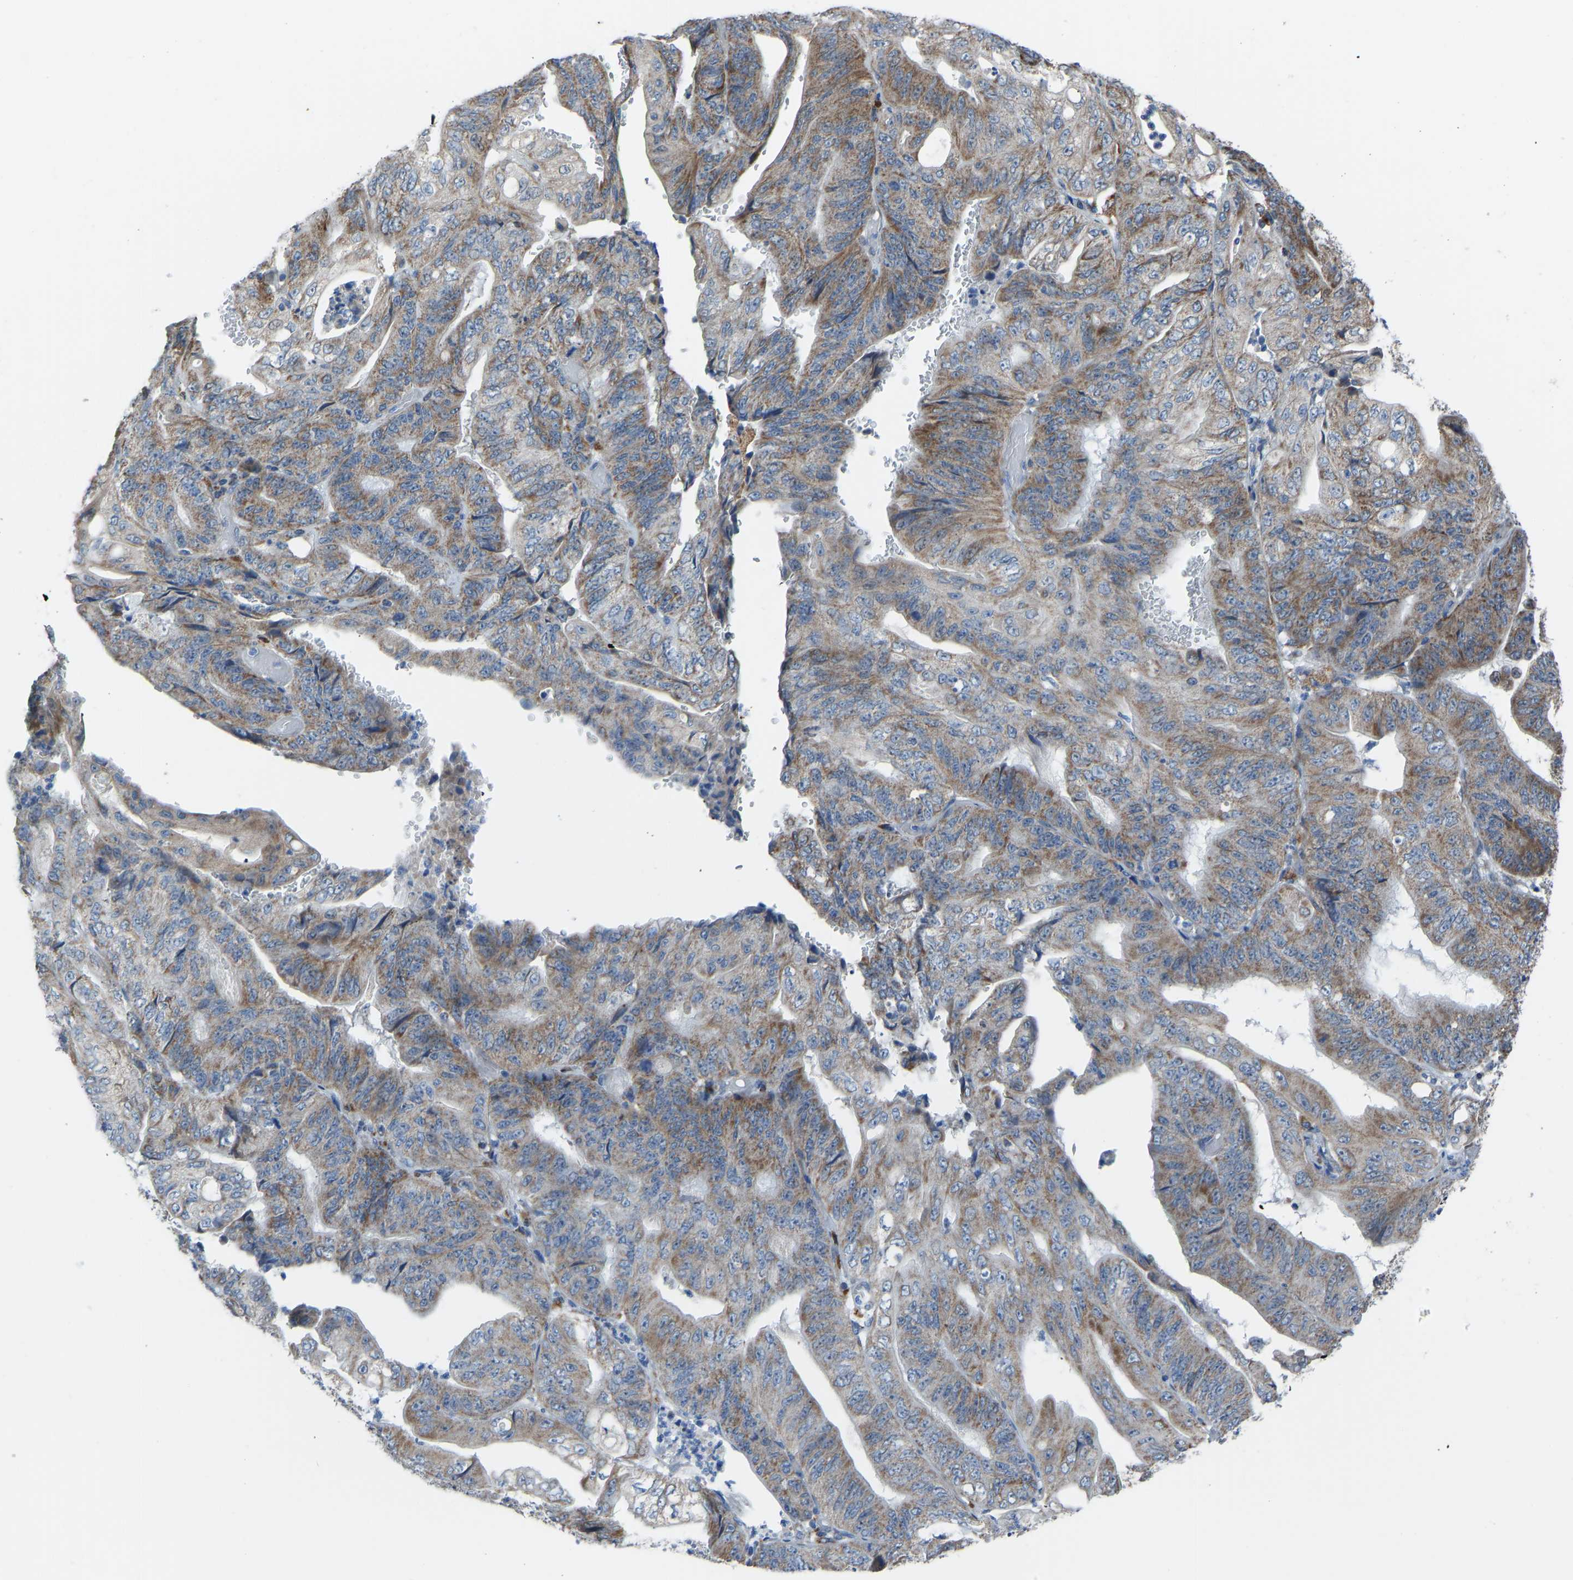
{"staining": {"intensity": "moderate", "quantity": ">75%", "location": "cytoplasmic/membranous"}, "tissue": "stomach cancer", "cell_type": "Tumor cells", "image_type": "cancer", "snomed": [{"axis": "morphology", "description": "Adenocarcinoma, NOS"}, {"axis": "topography", "description": "Stomach"}], "caption": "Stomach adenocarcinoma was stained to show a protein in brown. There is medium levels of moderate cytoplasmic/membranous expression in approximately >75% of tumor cells.", "gene": "SMIM20", "patient": {"sex": "female", "age": 73}}